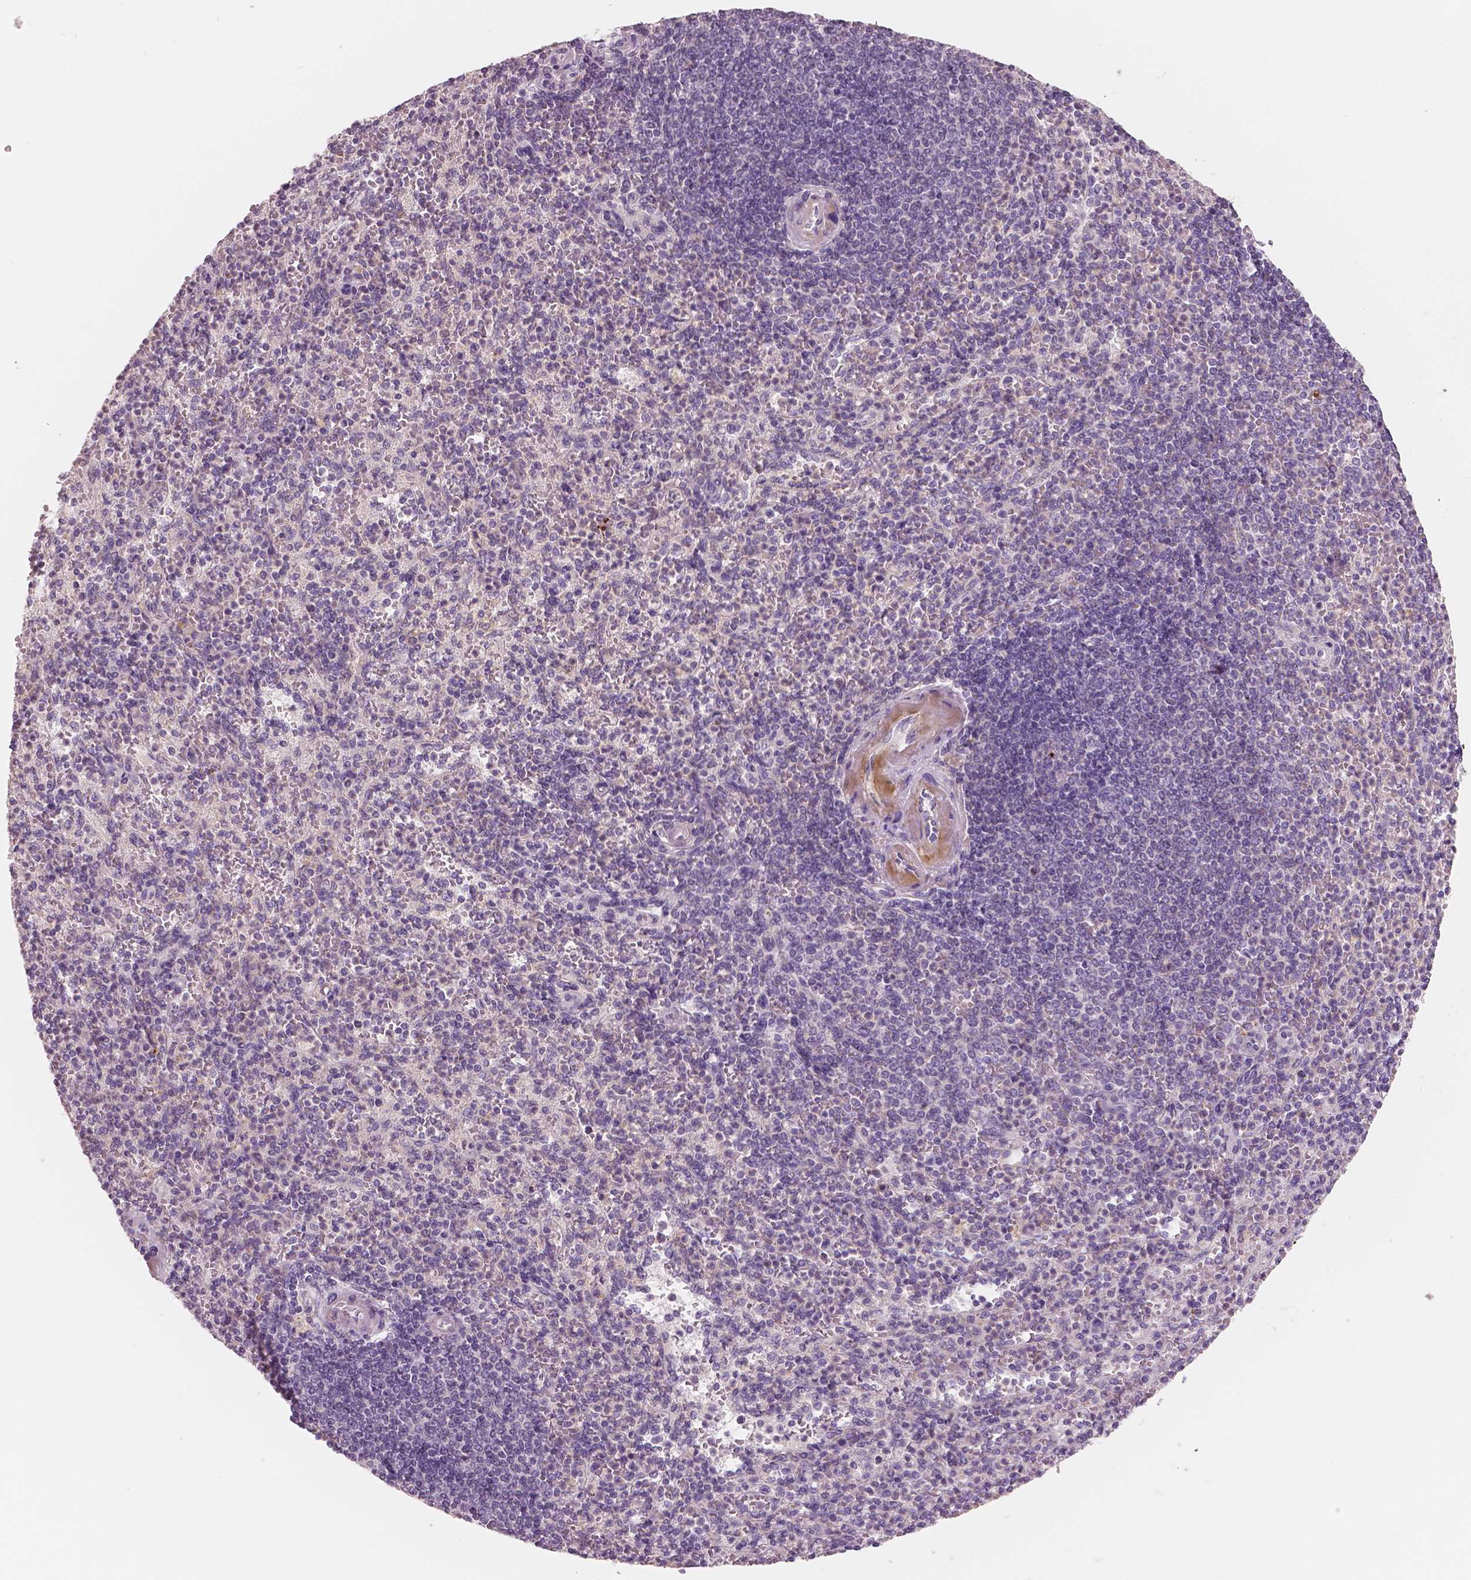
{"staining": {"intensity": "negative", "quantity": "none", "location": "none"}, "tissue": "spleen", "cell_type": "Cells in red pulp", "image_type": "normal", "snomed": [{"axis": "morphology", "description": "Normal tissue, NOS"}, {"axis": "topography", "description": "Spleen"}], "caption": "High magnification brightfield microscopy of normal spleen stained with DAB (brown) and counterstained with hematoxylin (blue): cells in red pulp show no significant expression. Brightfield microscopy of immunohistochemistry stained with DAB (3,3'-diaminobenzidine) (brown) and hematoxylin (blue), captured at high magnification.", "gene": "APOA4", "patient": {"sex": "female", "age": 74}}